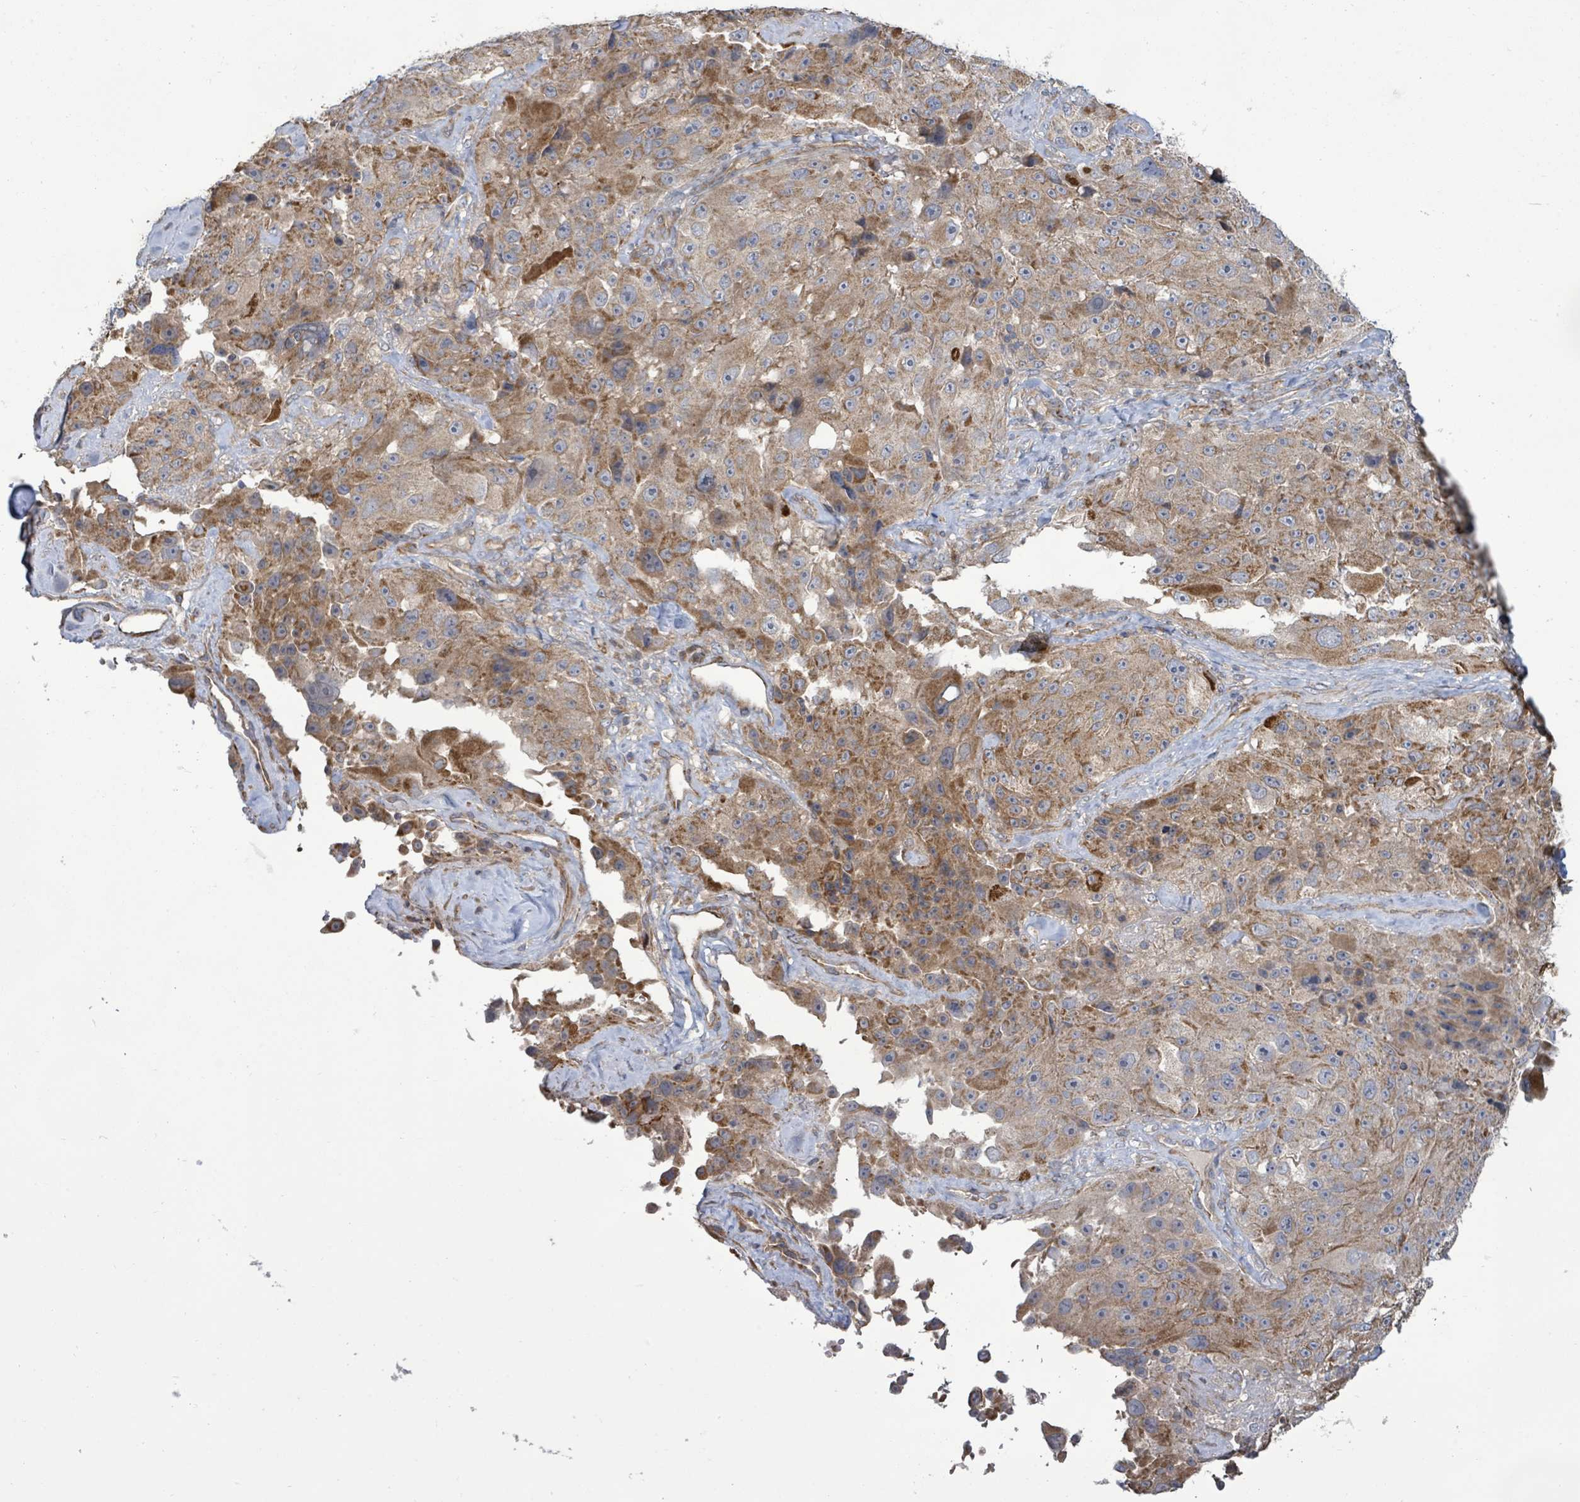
{"staining": {"intensity": "moderate", "quantity": ">75%", "location": "cytoplasmic/membranous"}, "tissue": "melanoma", "cell_type": "Tumor cells", "image_type": "cancer", "snomed": [{"axis": "morphology", "description": "Malignant melanoma, Metastatic site"}, {"axis": "topography", "description": "Lymph node"}], "caption": "IHC (DAB (3,3'-diaminobenzidine)) staining of human melanoma displays moderate cytoplasmic/membranous protein expression in approximately >75% of tumor cells. (Stains: DAB in brown, nuclei in blue, Microscopy: brightfield microscopy at high magnification).", "gene": "KBTBD11", "patient": {"sex": "male", "age": 62}}